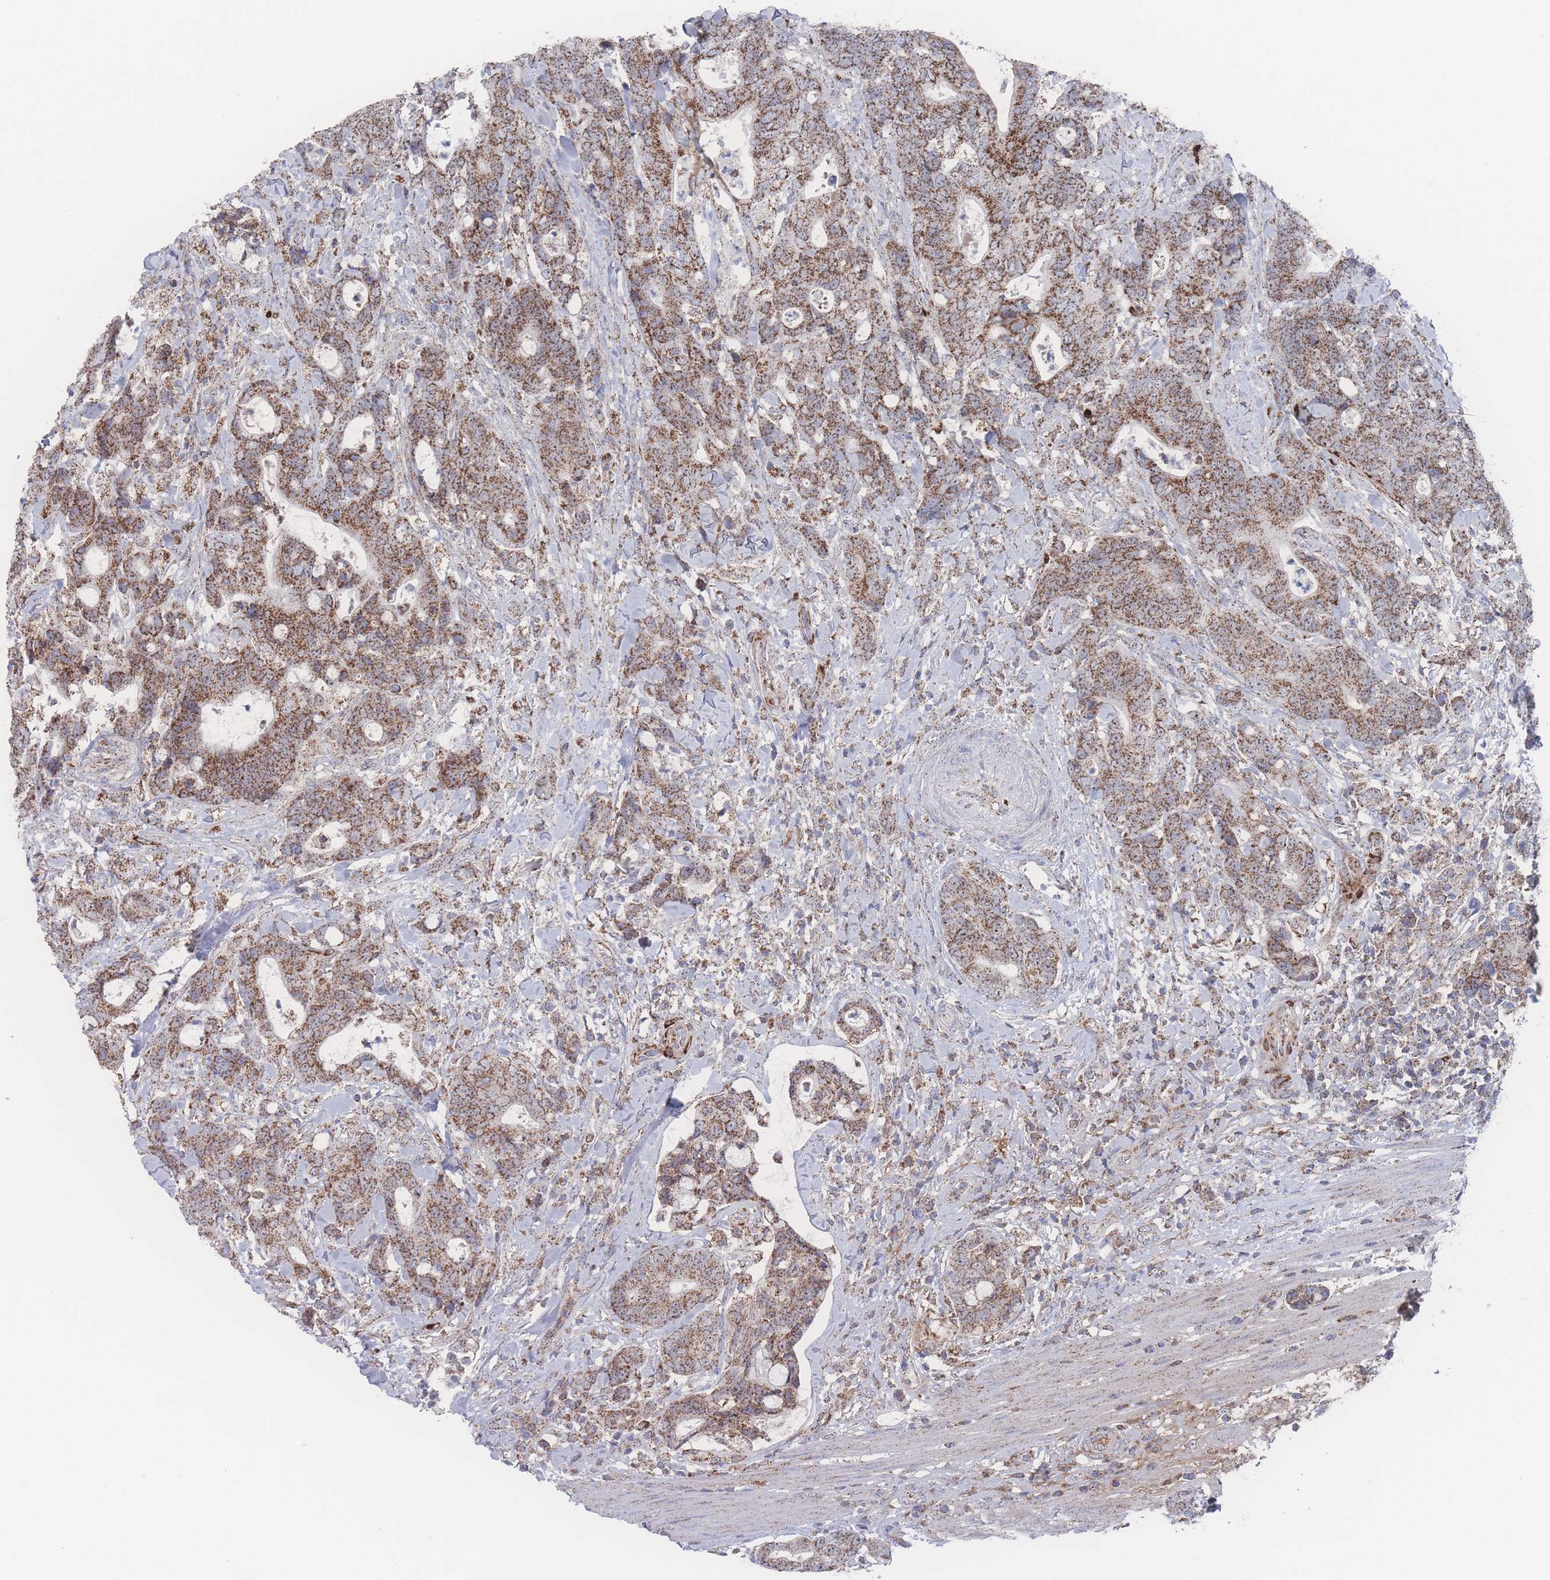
{"staining": {"intensity": "strong", "quantity": ">75%", "location": "cytoplasmic/membranous"}, "tissue": "colorectal cancer", "cell_type": "Tumor cells", "image_type": "cancer", "snomed": [{"axis": "morphology", "description": "Adenocarcinoma, NOS"}, {"axis": "topography", "description": "Colon"}], "caption": "Tumor cells show strong cytoplasmic/membranous positivity in about >75% of cells in colorectal cancer.", "gene": "PEX14", "patient": {"sex": "female", "age": 82}}